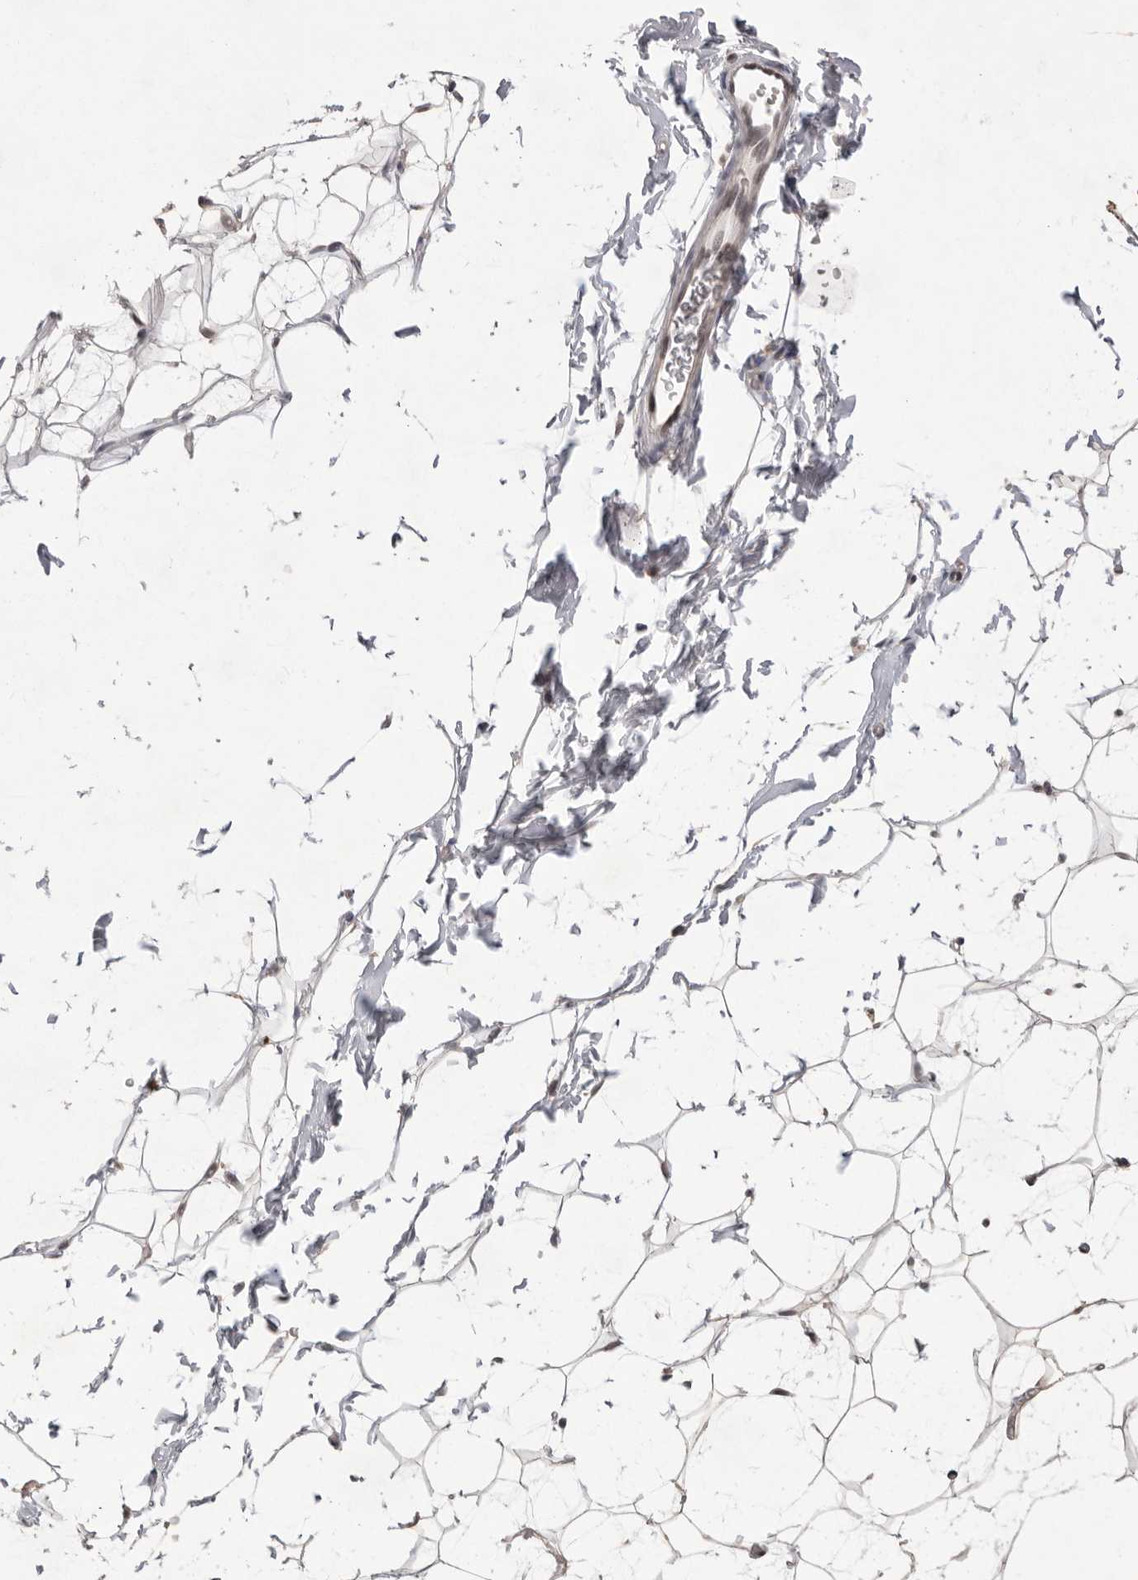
{"staining": {"intensity": "moderate", "quantity": "25%-75%", "location": "cytoplasmic/membranous,nuclear"}, "tissue": "adipose tissue", "cell_type": "Adipocytes", "image_type": "normal", "snomed": [{"axis": "morphology", "description": "Normal tissue, NOS"}, {"axis": "topography", "description": "Breast"}], "caption": "Immunohistochemical staining of normal adipose tissue displays moderate cytoplasmic/membranous,nuclear protein positivity in about 25%-75% of adipocytes. Using DAB (brown) and hematoxylin (blue) stains, captured at high magnification using brightfield microscopy.", "gene": "HUS1", "patient": {"sex": "female", "age": 23}}